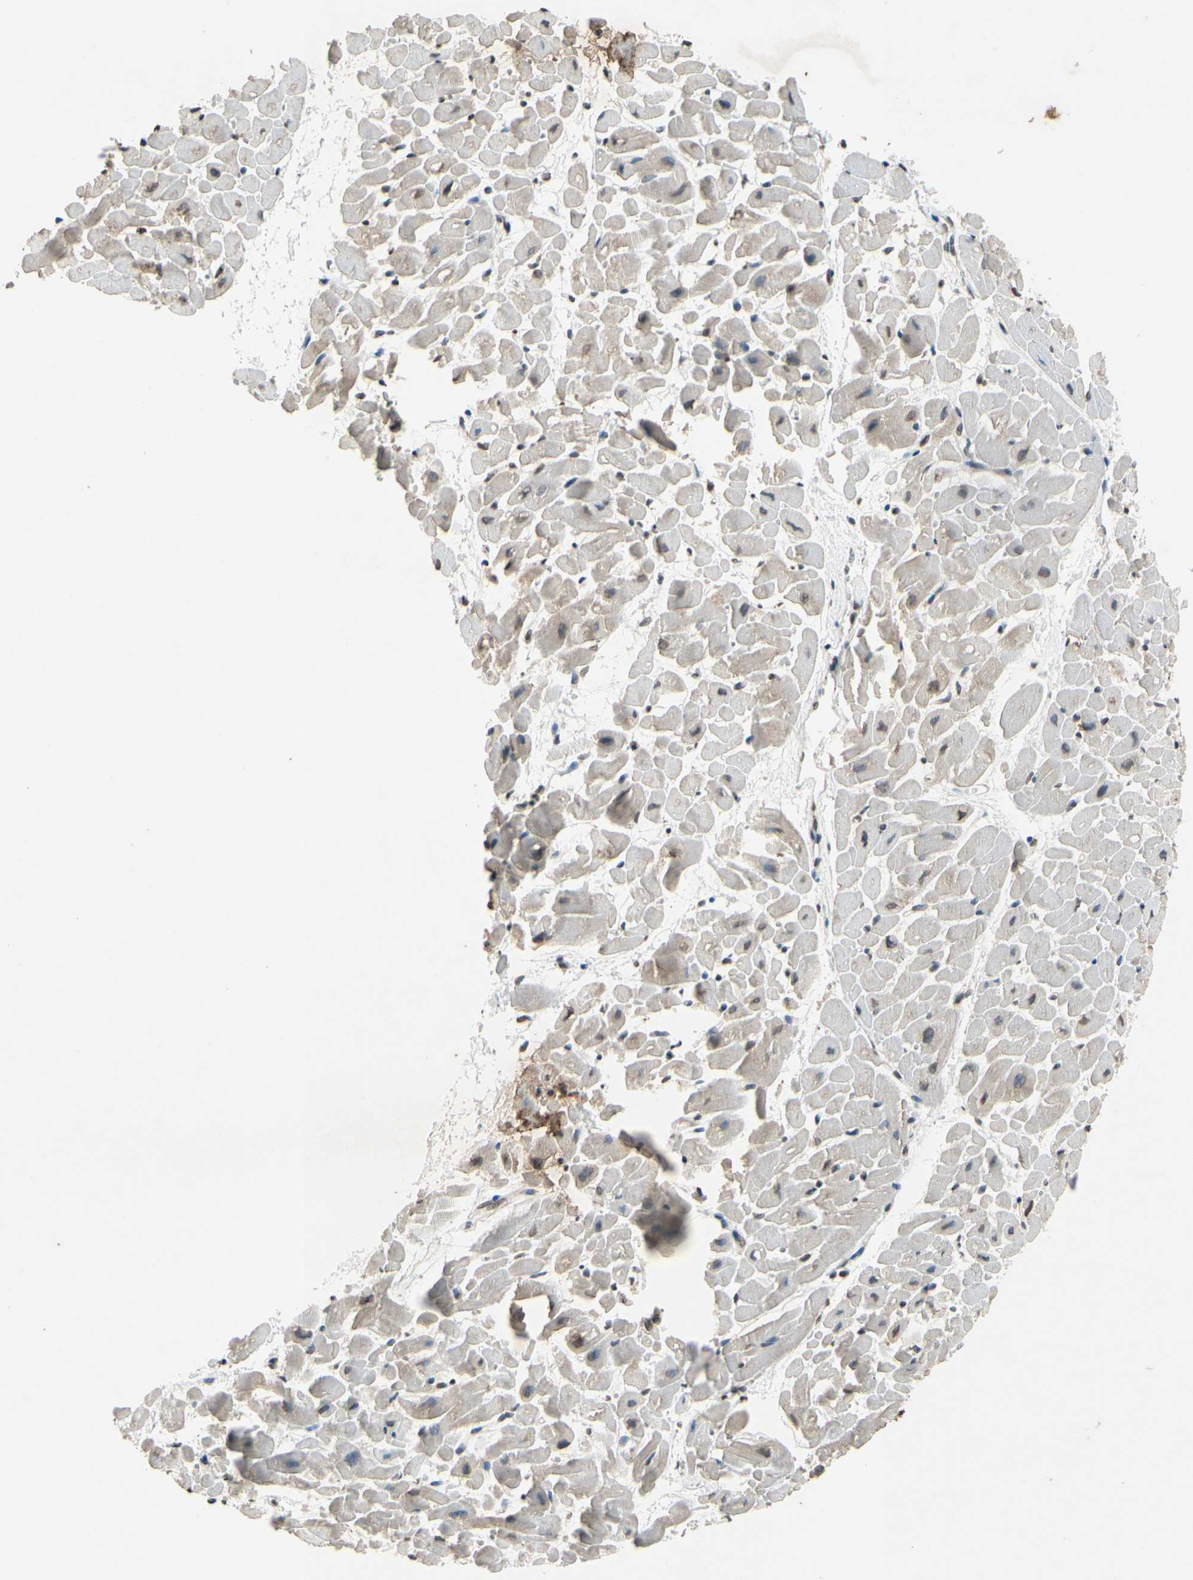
{"staining": {"intensity": "negative", "quantity": "none", "location": "none"}, "tissue": "heart muscle", "cell_type": "Cardiomyocytes", "image_type": "normal", "snomed": [{"axis": "morphology", "description": "Normal tissue, NOS"}, {"axis": "topography", "description": "Heart"}], "caption": "Human heart muscle stained for a protein using immunohistochemistry reveals no expression in cardiomyocytes.", "gene": "CLDN11", "patient": {"sex": "male", "age": 45}}